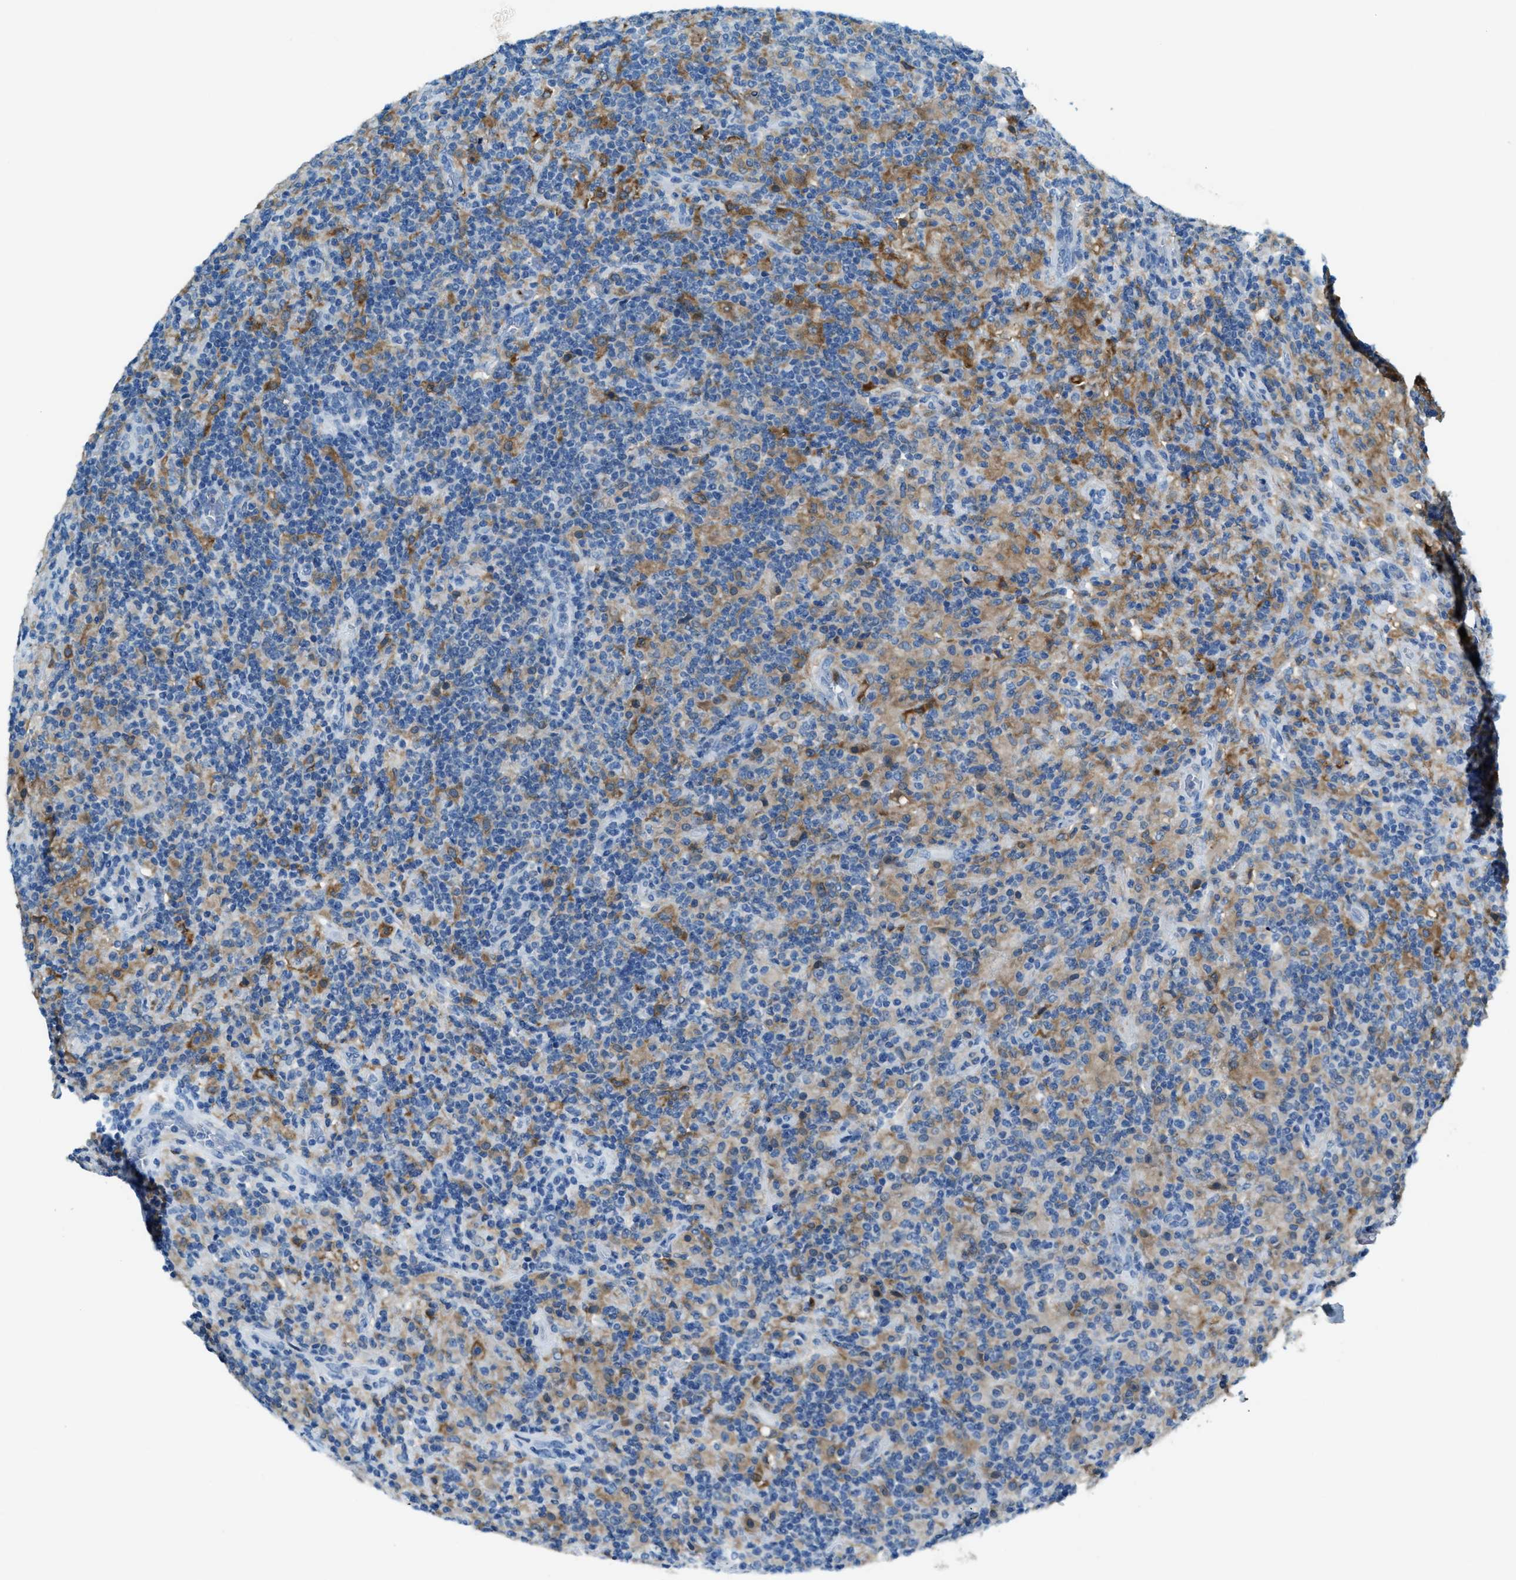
{"staining": {"intensity": "negative", "quantity": "none", "location": "none"}, "tissue": "lymphoma", "cell_type": "Tumor cells", "image_type": "cancer", "snomed": [{"axis": "morphology", "description": "Hodgkin's disease, NOS"}, {"axis": "topography", "description": "Lymph node"}], "caption": "High power microscopy micrograph of an IHC histopathology image of lymphoma, revealing no significant positivity in tumor cells.", "gene": "MATCAP2", "patient": {"sex": "male", "age": 70}}